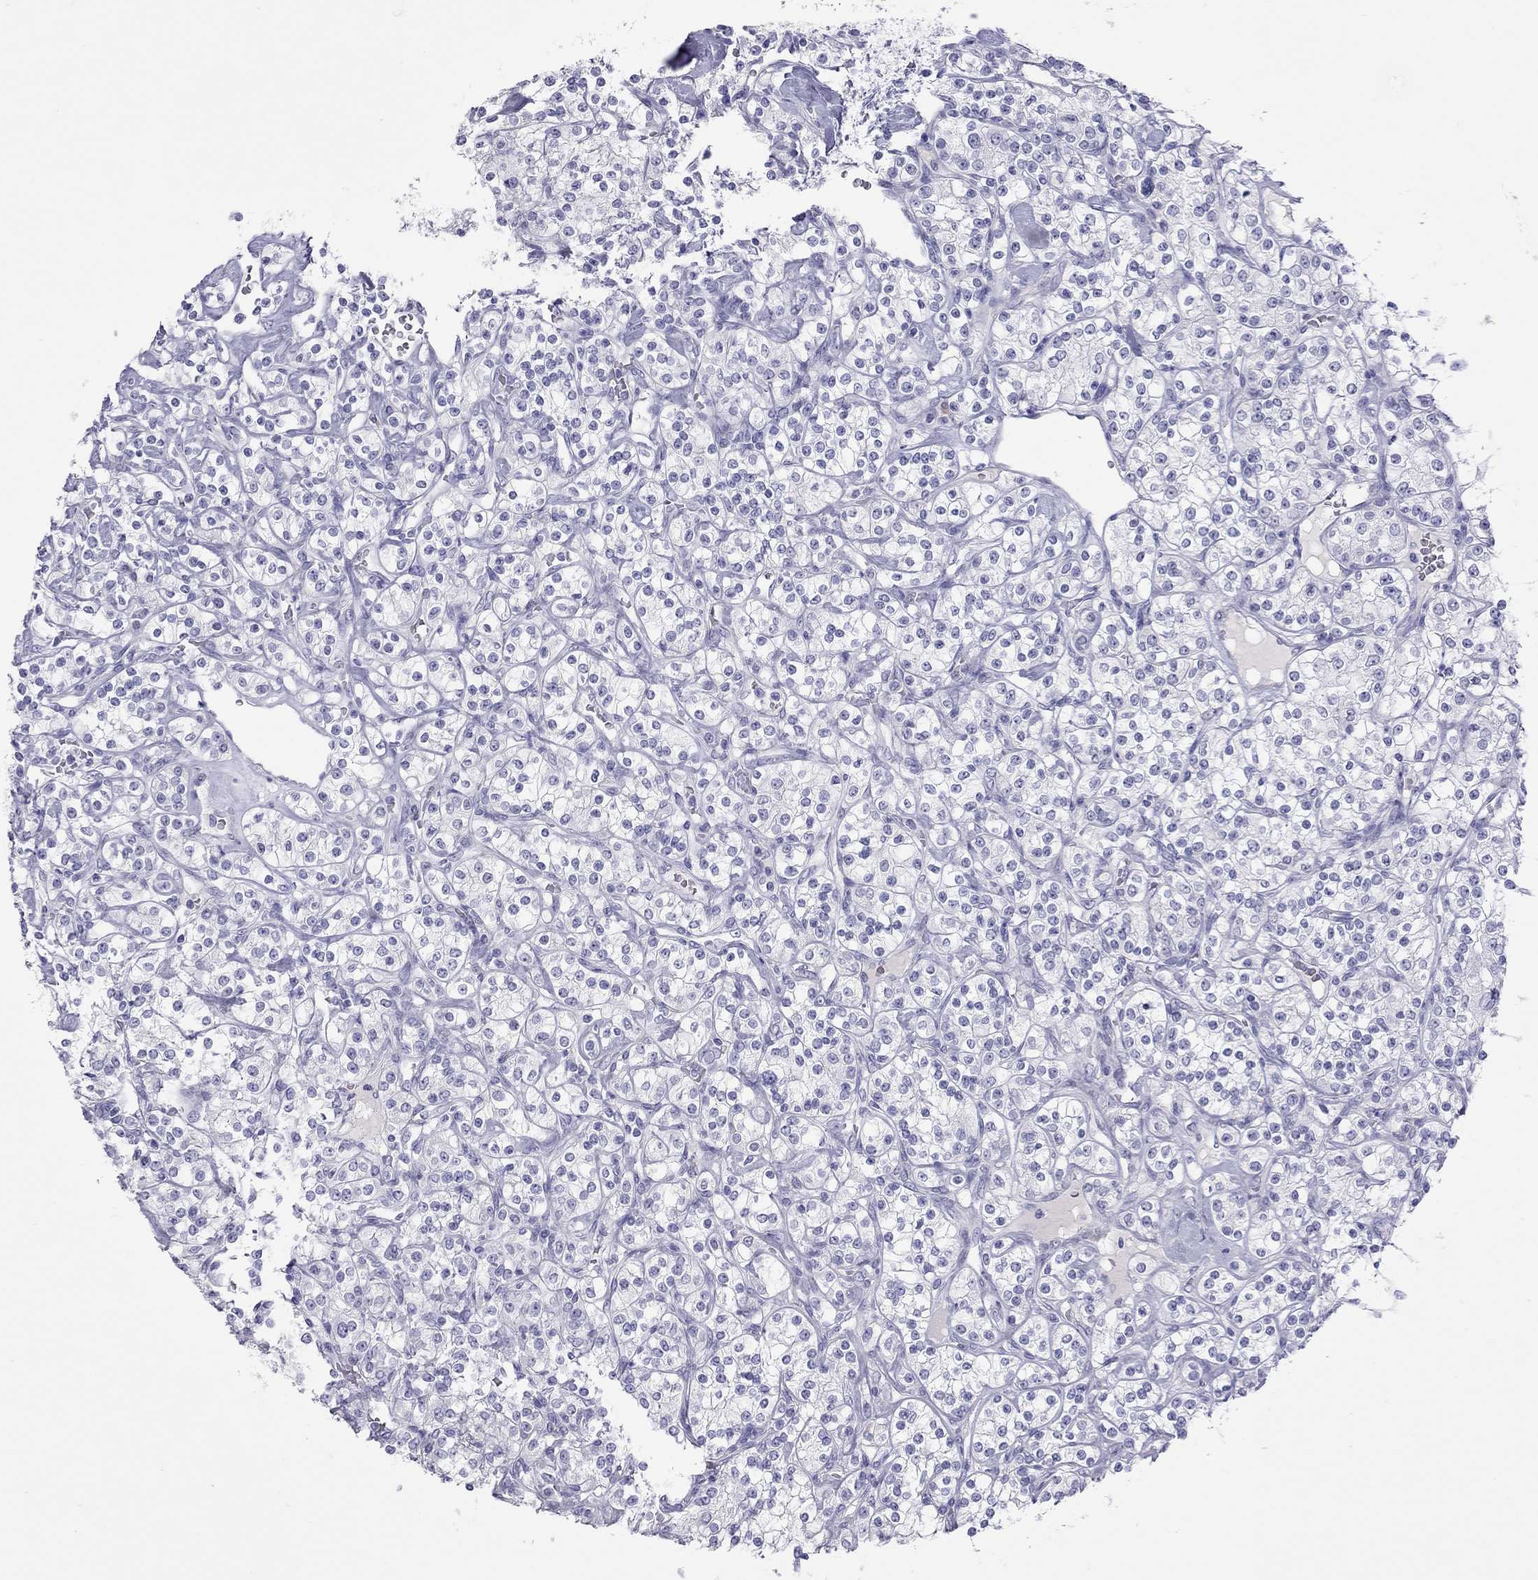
{"staining": {"intensity": "negative", "quantity": "none", "location": "none"}, "tissue": "renal cancer", "cell_type": "Tumor cells", "image_type": "cancer", "snomed": [{"axis": "morphology", "description": "Adenocarcinoma, NOS"}, {"axis": "topography", "description": "Kidney"}], "caption": "IHC histopathology image of renal adenocarcinoma stained for a protein (brown), which exhibits no expression in tumor cells. (Immunohistochemistry, brightfield microscopy, high magnification).", "gene": "STAG3", "patient": {"sex": "male", "age": 77}}